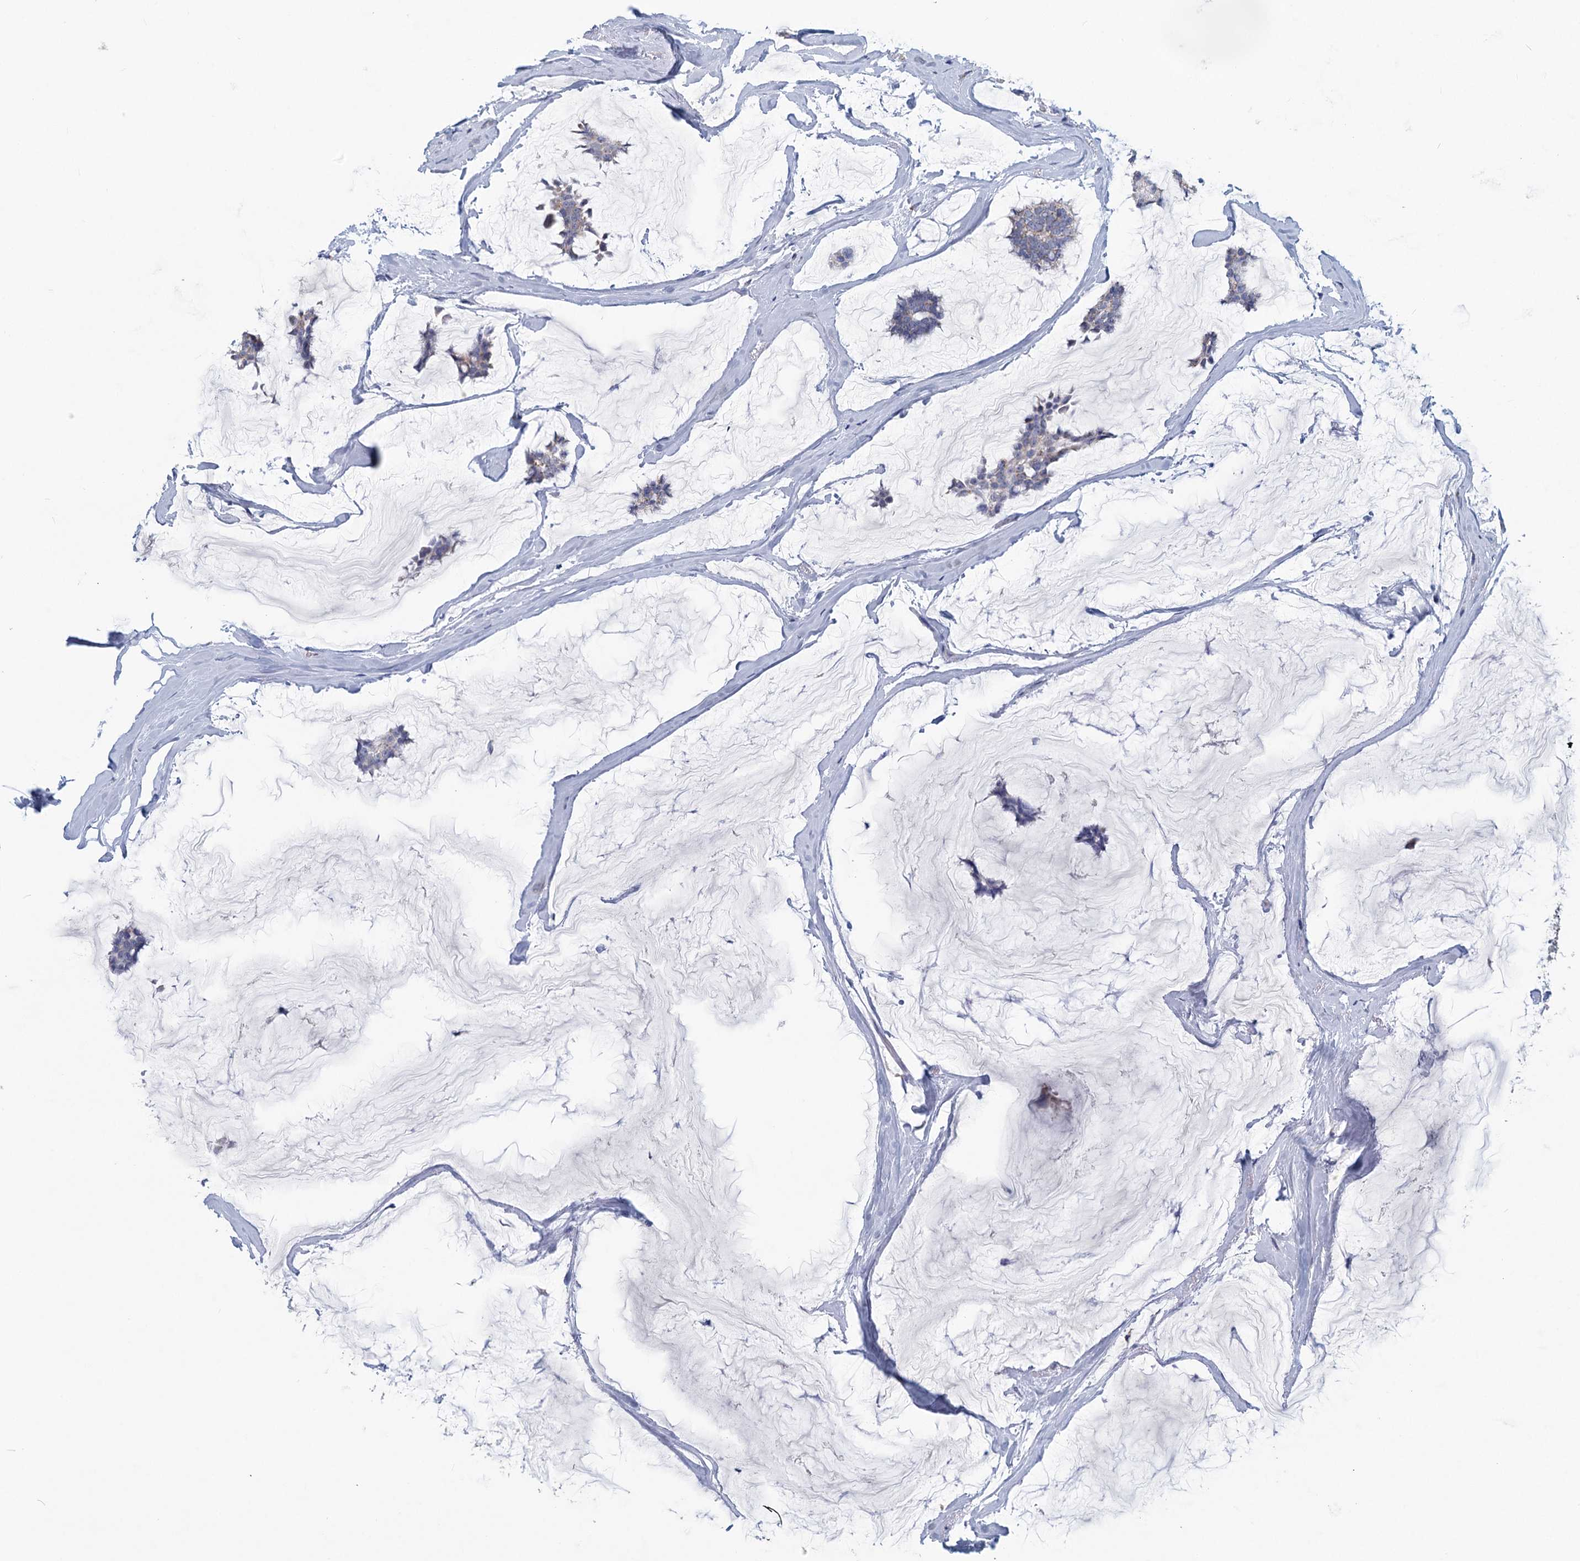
{"staining": {"intensity": "negative", "quantity": "none", "location": "none"}, "tissue": "breast cancer", "cell_type": "Tumor cells", "image_type": "cancer", "snomed": [{"axis": "morphology", "description": "Duct carcinoma"}, {"axis": "topography", "description": "Breast"}], "caption": "Immunohistochemical staining of breast intraductal carcinoma shows no significant positivity in tumor cells. Nuclei are stained in blue.", "gene": "NDUFC2", "patient": {"sex": "female", "age": 93}}